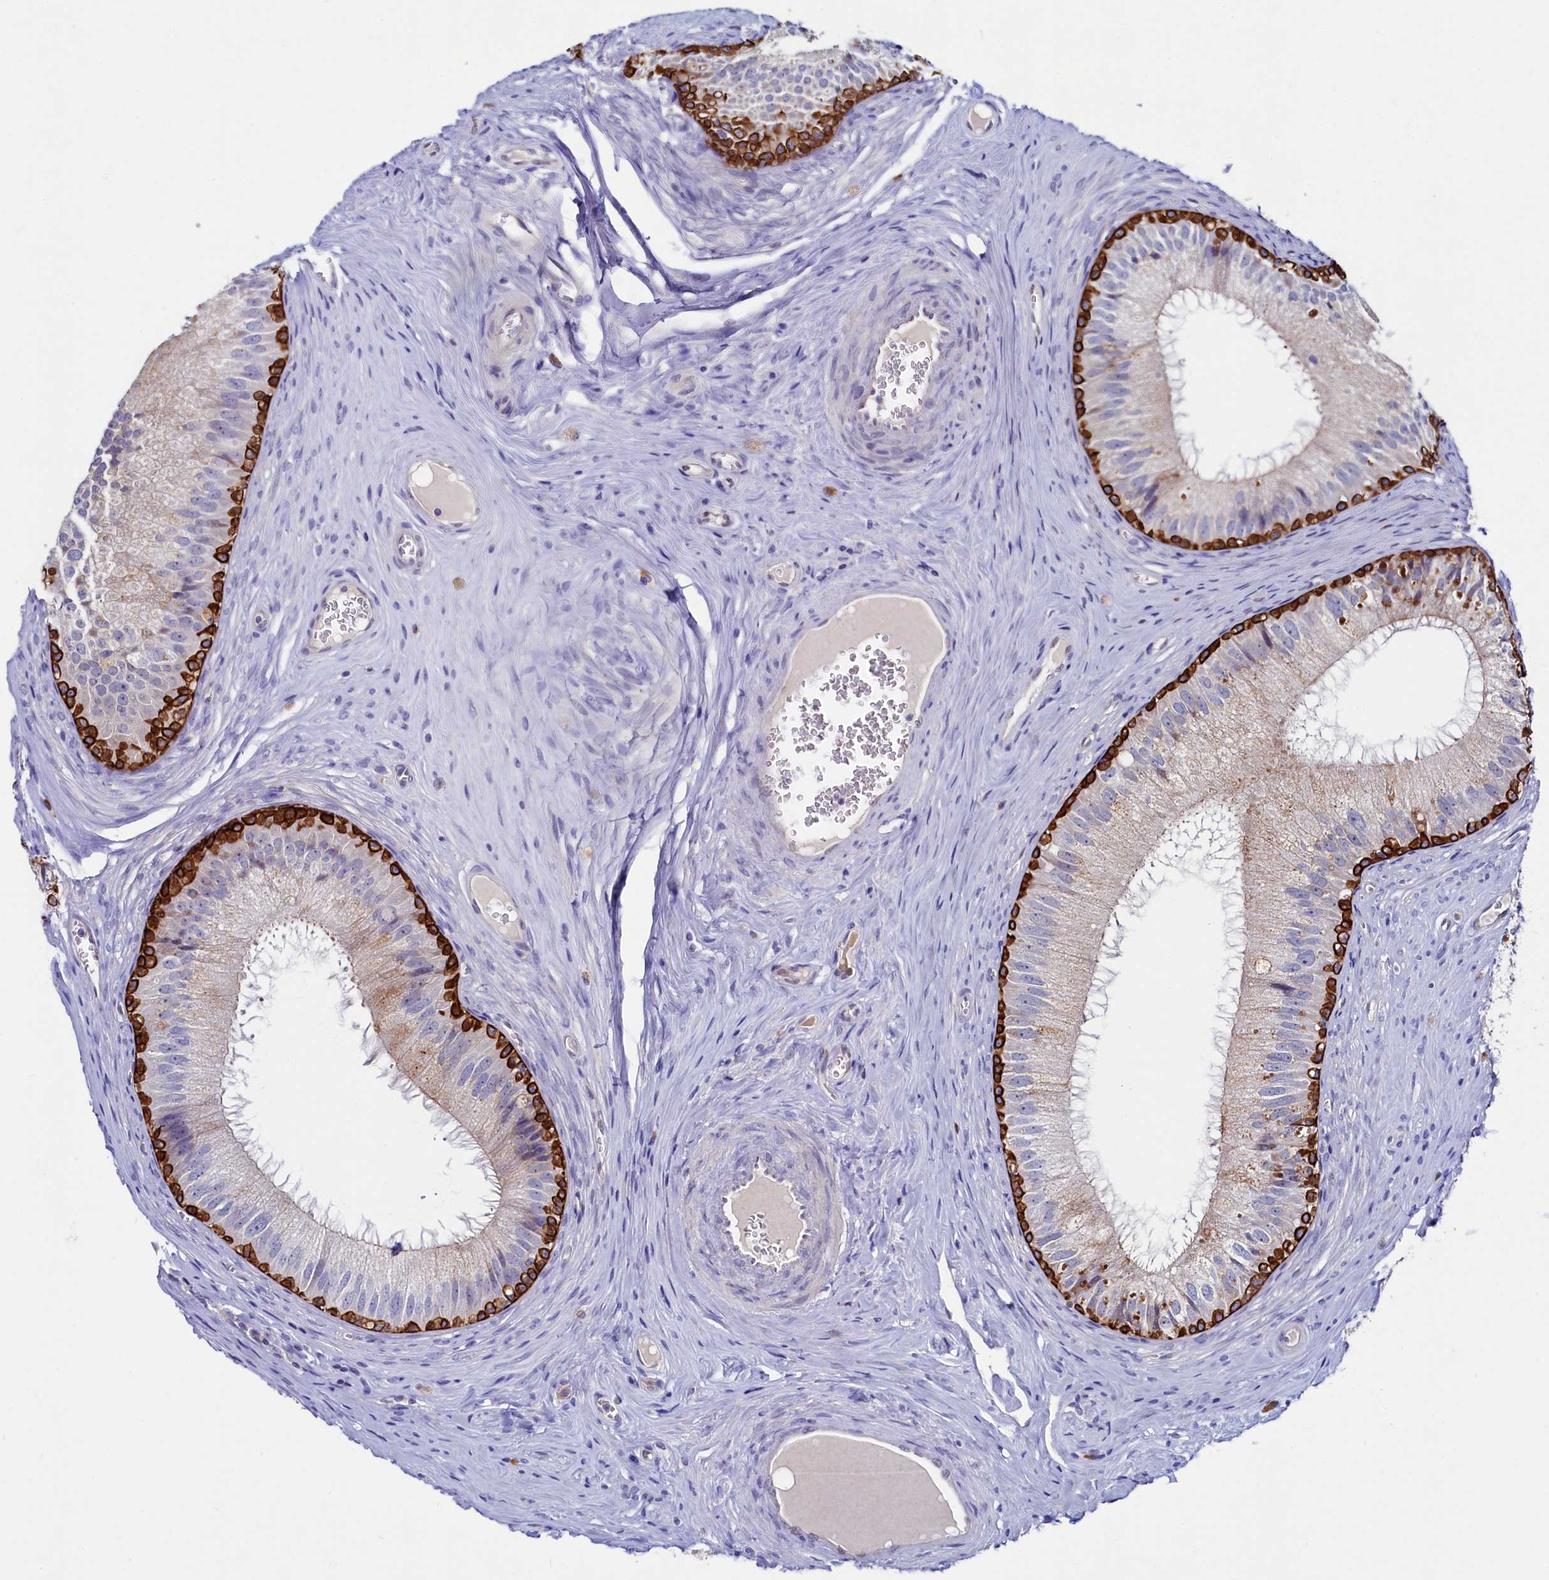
{"staining": {"intensity": "strong", "quantity": "<25%", "location": "cytoplasmic/membranous"}, "tissue": "epididymis", "cell_type": "Glandular cells", "image_type": "normal", "snomed": [{"axis": "morphology", "description": "Normal tissue, NOS"}, {"axis": "topography", "description": "Epididymis"}], "caption": "IHC micrograph of unremarkable epididymis: human epididymis stained using immunohistochemistry exhibits medium levels of strong protein expression localized specifically in the cytoplasmic/membranous of glandular cells, appearing as a cytoplasmic/membranous brown color.", "gene": "ASTE1", "patient": {"sex": "male", "age": 46}}